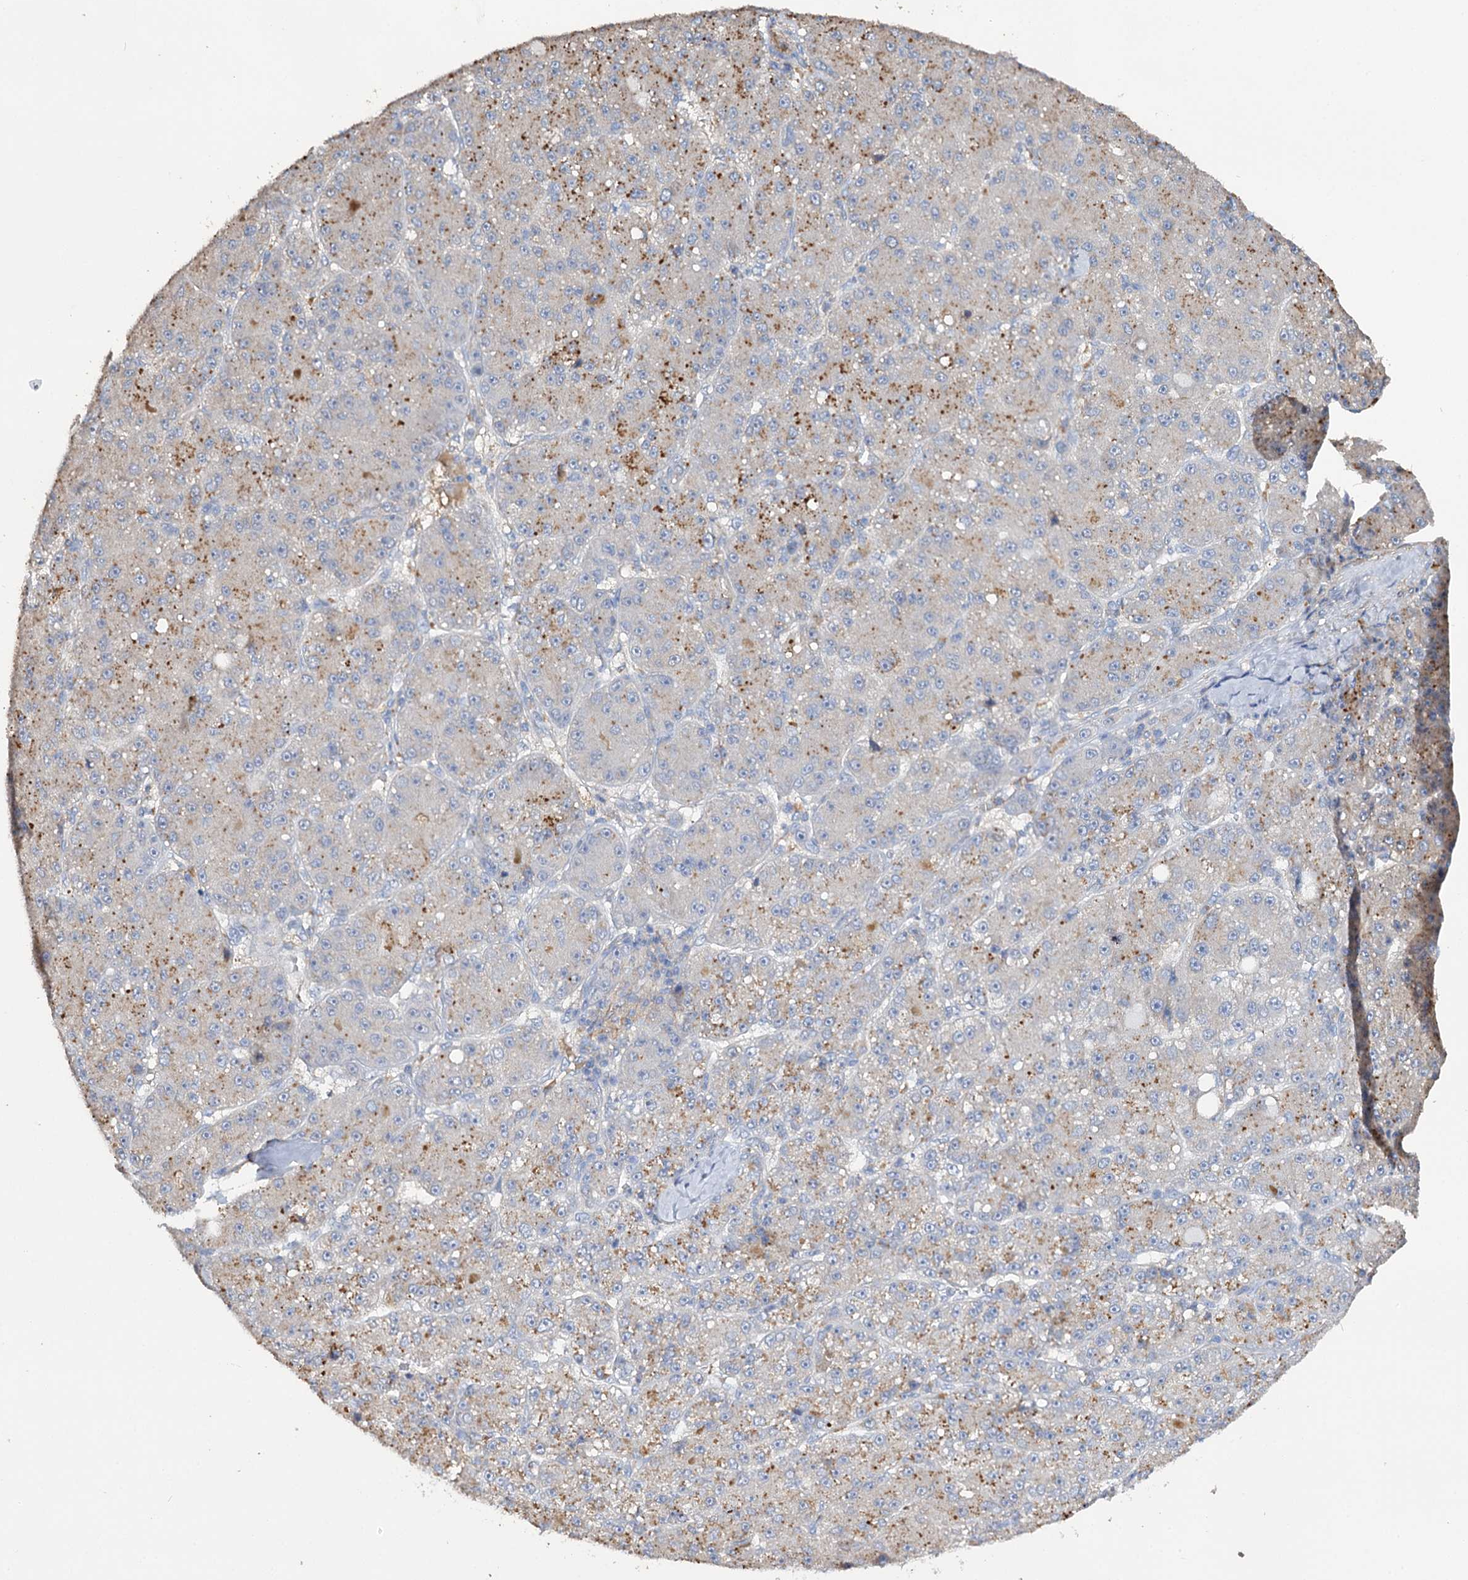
{"staining": {"intensity": "moderate", "quantity": "<25%", "location": "cytoplasmic/membranous"}, "tissue": "liver cancer", "cell_type": "Tumor cells", "image_type": "cancer", "snomed": [{"axis": "morphology", "description": "Carcinoma, Hepatocellular, NOS"}, {"axis": "topography", "description": "Liver"}], "caption": "Moderate cytoplasmic/membranous staining for a protein is appreciated in about <25% of tumor cells of liver cancer (hepatocellular carcinoma) using immunohistochemistry.", "gene": "DNAH6", "patient": {"sex": "male", "age": 67}}